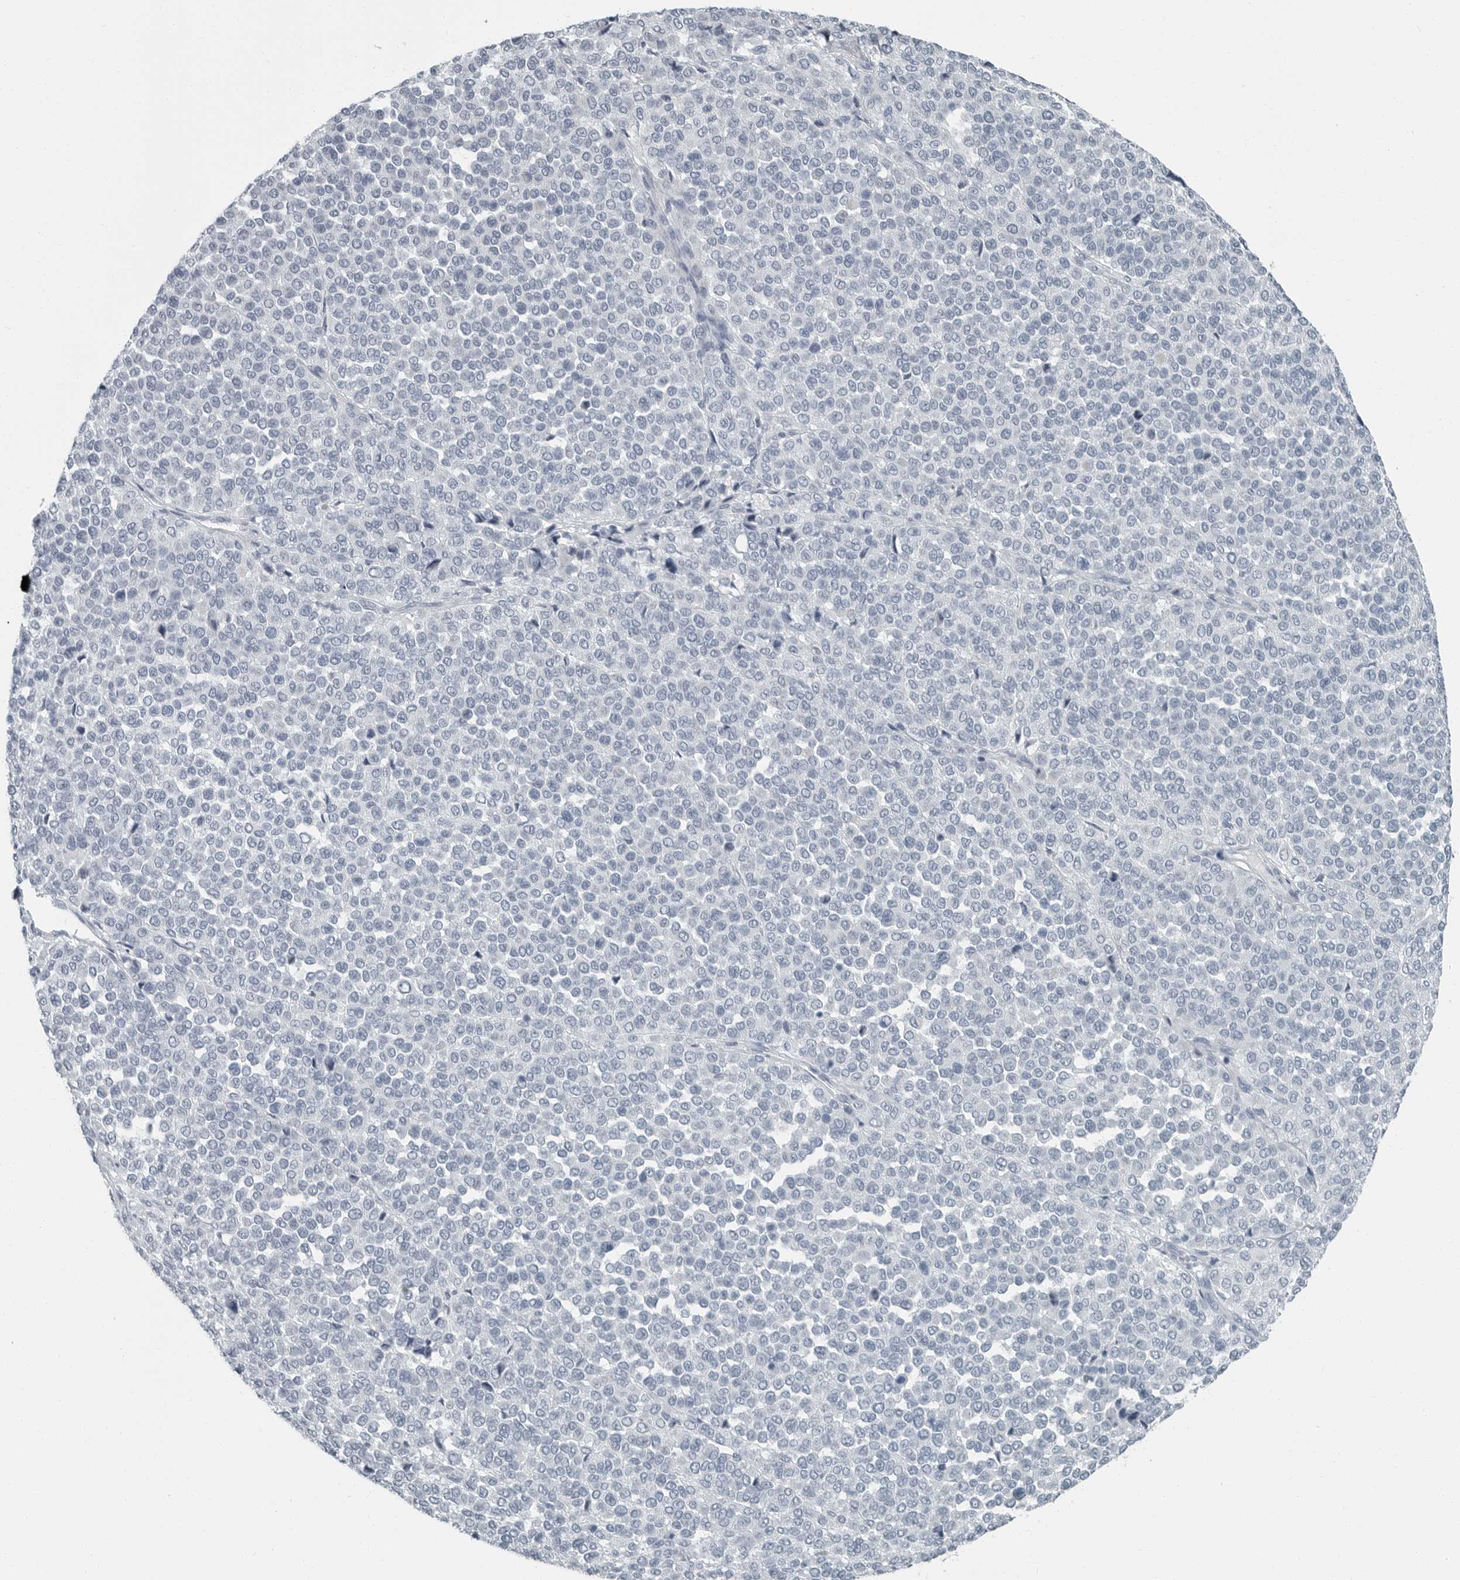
{"staining": {"intensity": "negative", "quantity": "none", "location": "none"}, "tissue": "melanoma", "cell_type": "Tumor cells", "image_type": "cancer", "snomed": [{"axis": "morphology", "description": "Malignant melanoma, Metastatic site"}, {"axis": "topography", "description": "Pancreas"}], "caption": "This is an immunohistochemistry (IHC) image of melanoma. There is no positivity in tumor cells.", "gene": "ZPBP2", "patient": {"sex": "female", "age": 30}}